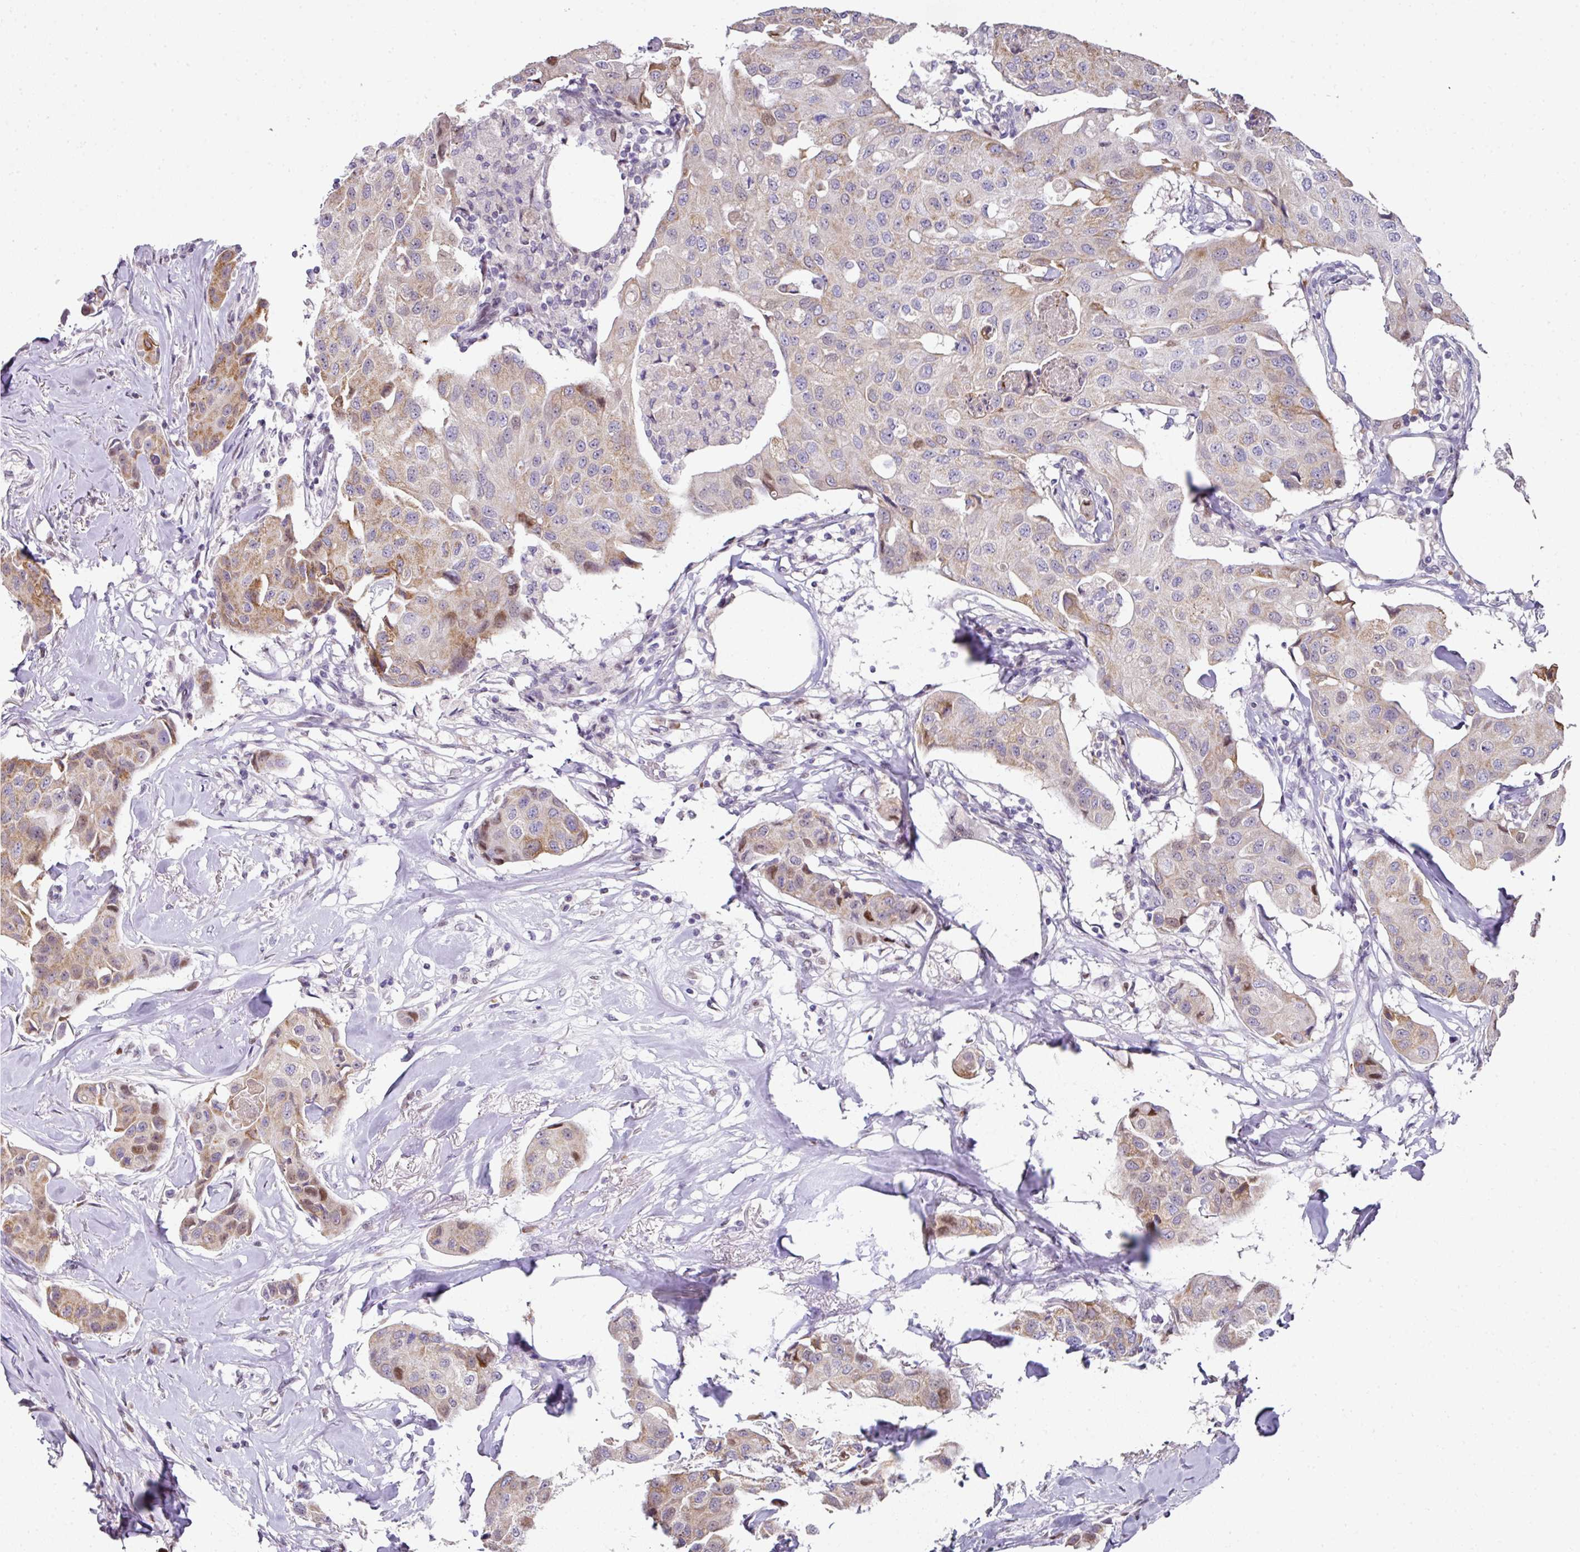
{"staining": {"intensity": "moderate", "quantity": "<25%", "location": "cytoplasmic/membranous,nuclear"}, "tissue": "breast cancer", "cell_type": "Tumor cells", "image_type": "cancer", "snomed": [{"axis": "morphology", "description": "Duct carcinoma"}, {"axis": "topography", "description": "Breast"}], "caption": "Breast cancer (infiltrating ductal carcinoma) tissue shows moderate cytoplasmic/membranous and nuclear staining in approximately <25% of tumor cells, visualized by immunohistochemistry.", "gene": "ANKRD18A", "patient": {"sex": "female", "age": 80}}